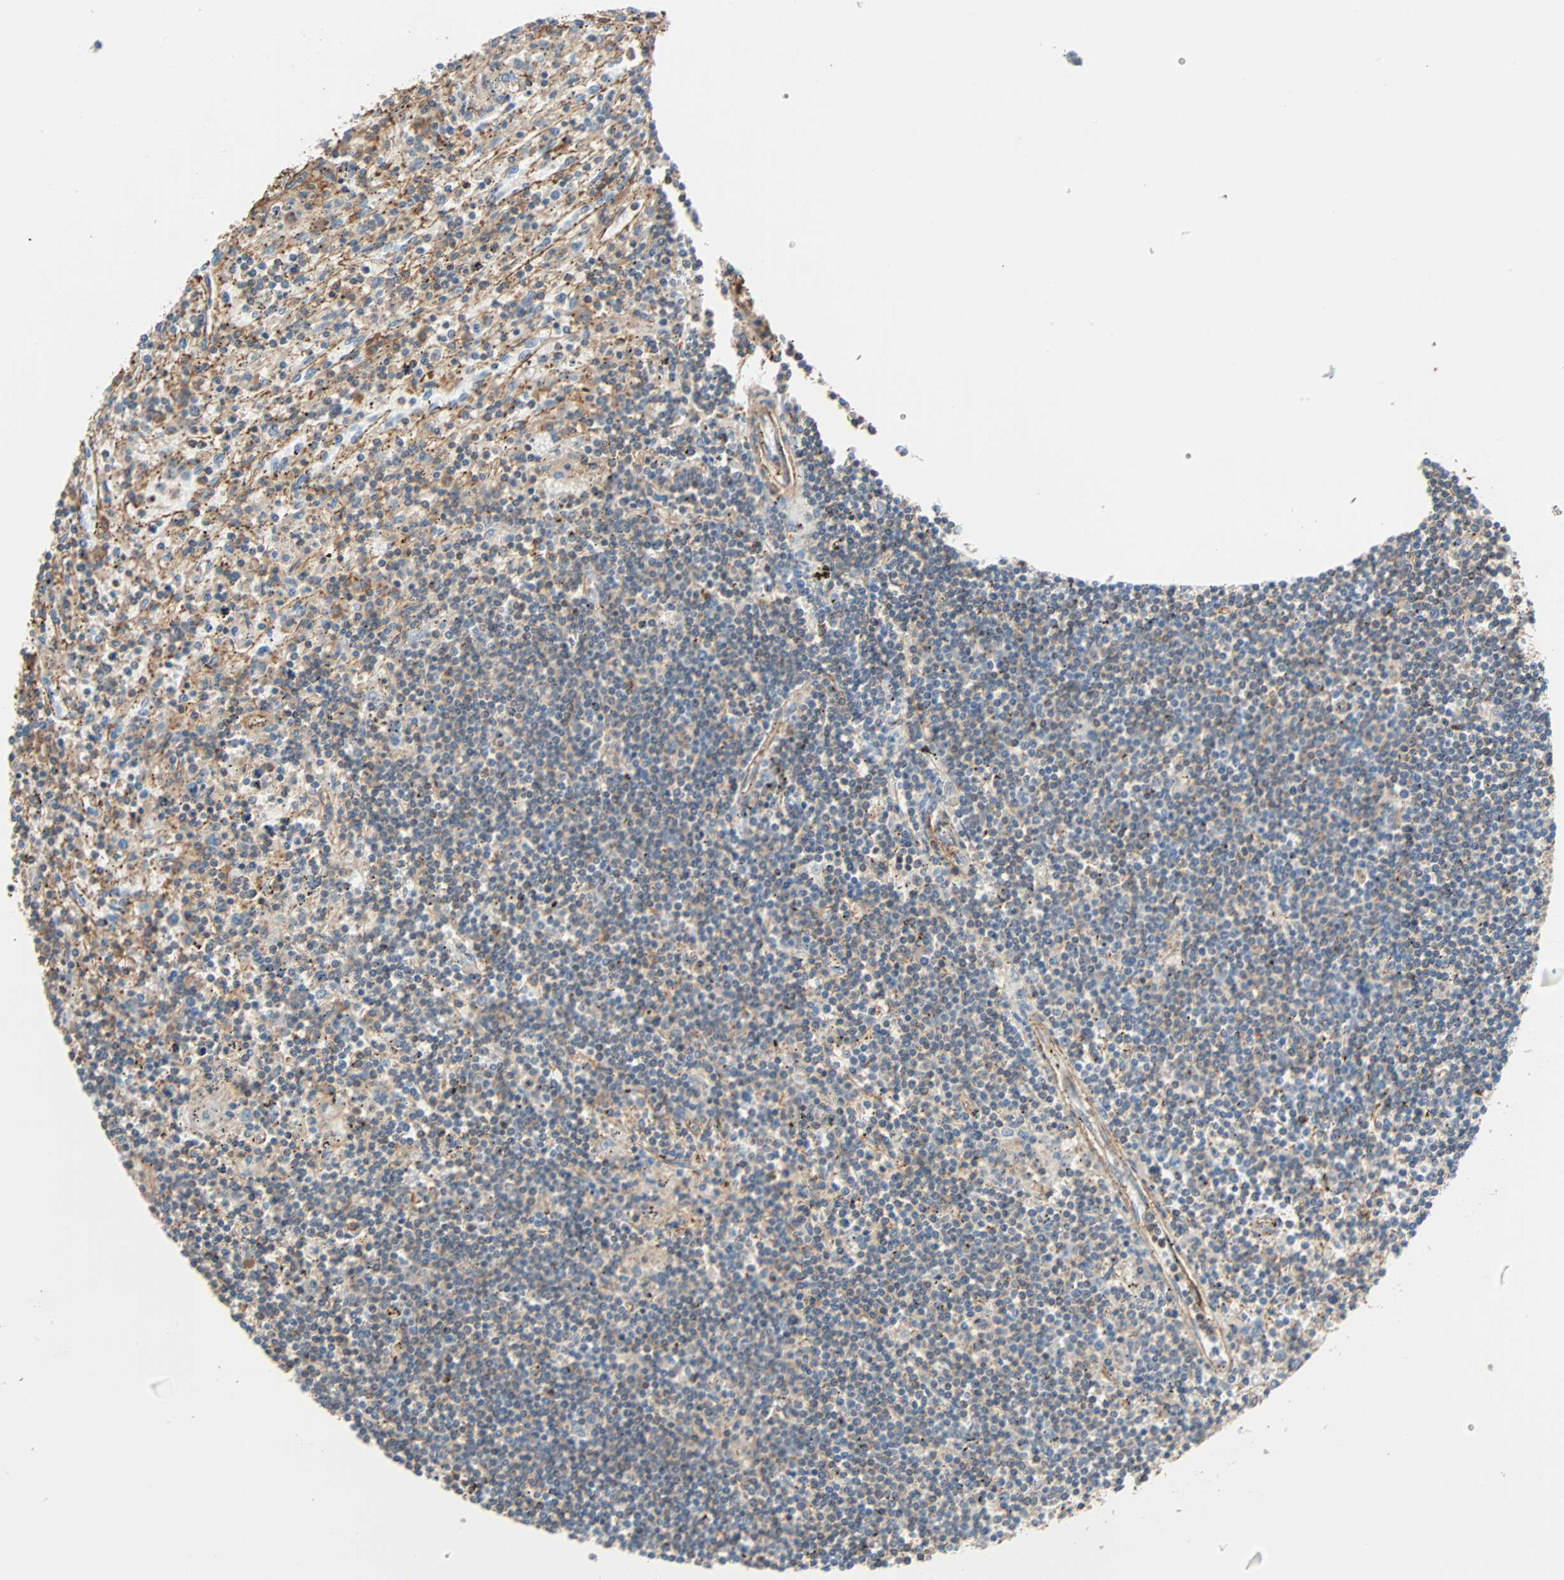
{"staining": {"intensity": "negative", "quantity": "none", "location": "none"}, "tissue": "lymphoma", "cell_type": "Tumor cells", "image_type": "cancer", "snomed": [{"axis": "morphology", "description": "Malignant lymphoma, non-Hodgkin's type, Low grade"}, {"axis": "topography", "description": "Spleen"}], "caption": "Immunohistochemistry histopathology image of human lymphoma stained for a protein (brown), which reveals no expression in tumor cells.", "gene": "GALNT10", "patient": {"sex": "male", "age": 76}}